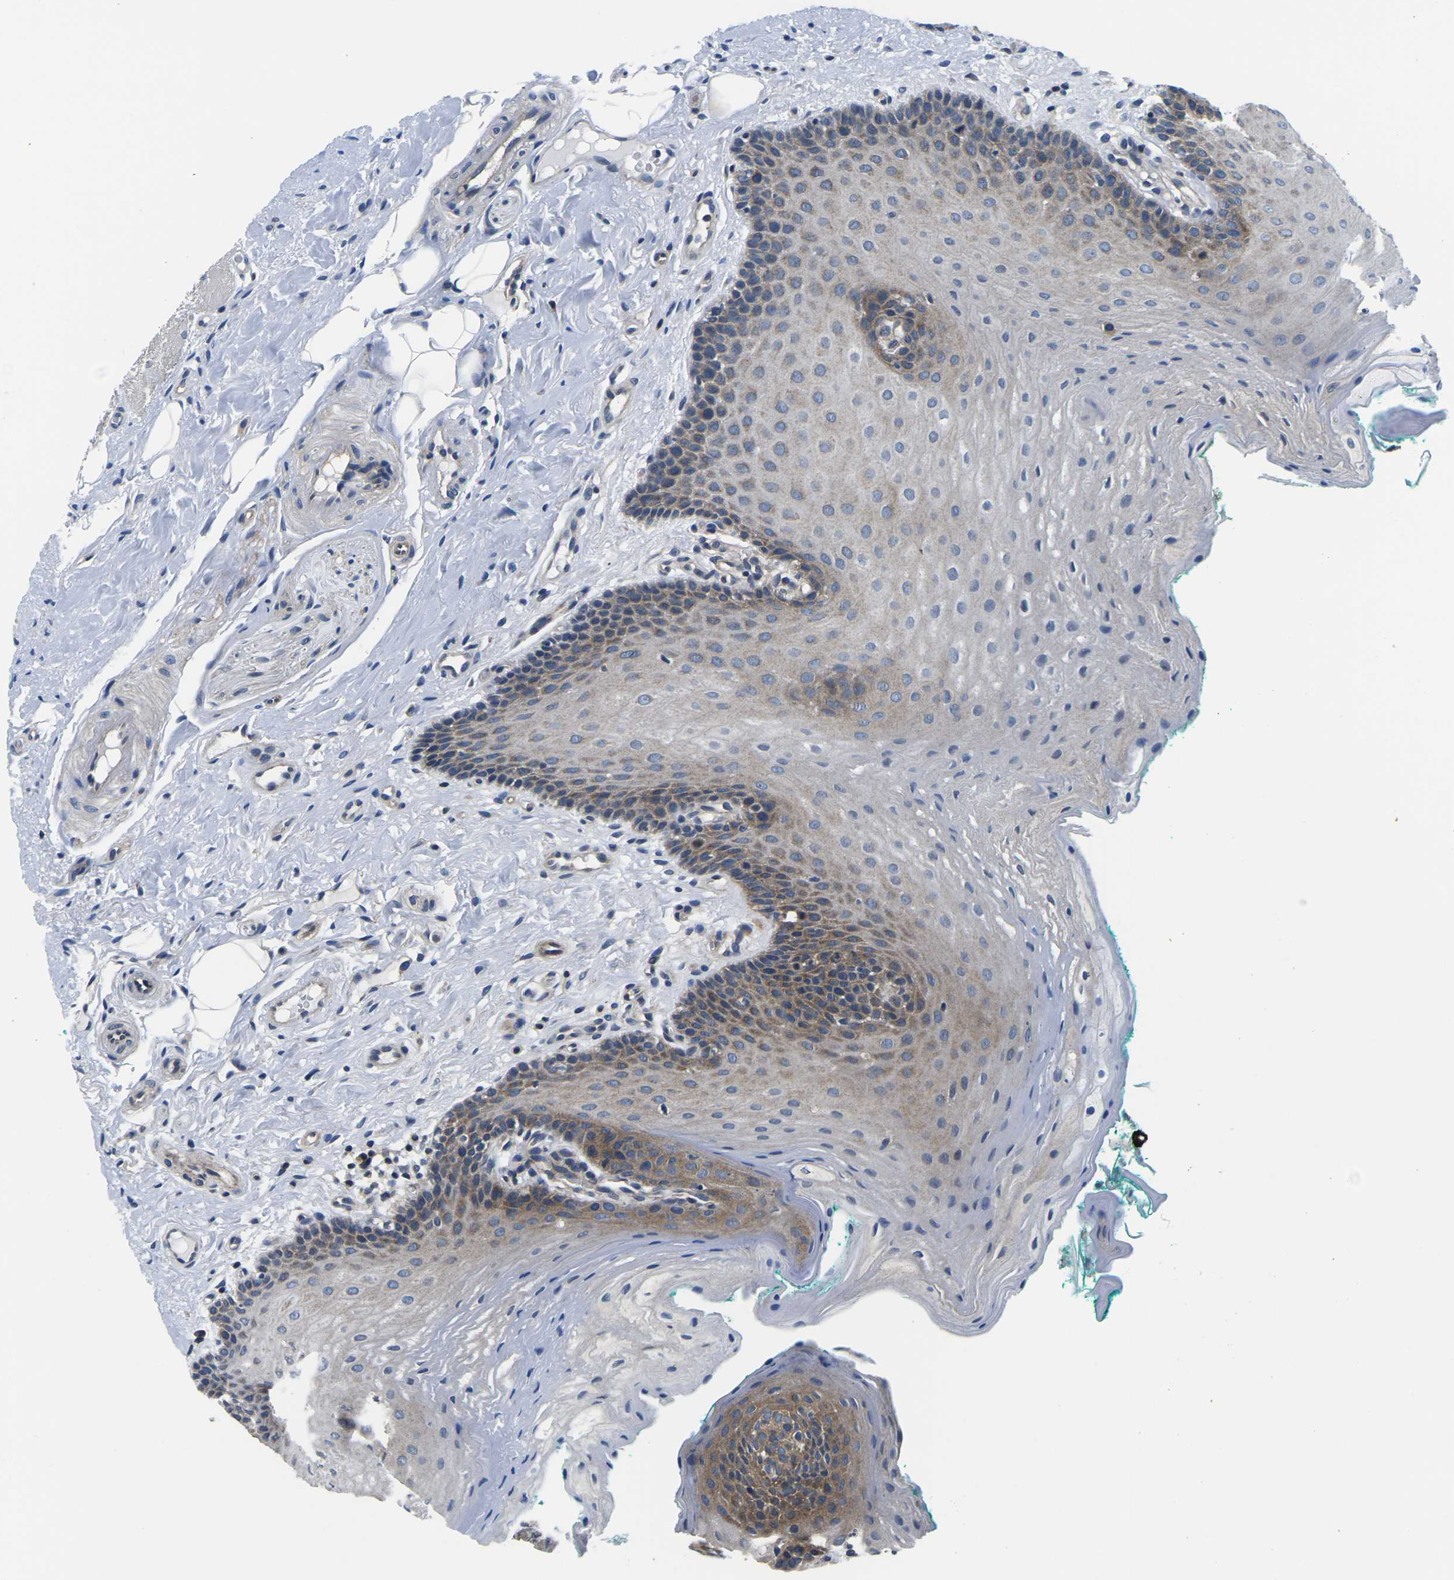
{"staining": {"intensity": "moderate", "quantity": "25%-75%", "location": "cytoplasmic/membranous"}, "tissue": "oral mucosa", "cell_type": "Squamous epithelial cells", "image_type": "normal", "snomed": [{"axis": "morphology", "description": "Normal tissue, NOS"}, {"axis": "topography", "description": "Oral tissue"}], "caption": "Immunohistochemical staining of unremarkable oral mucosa reveals medium levels of moderate cytoplasmic/membranous expression in about 25%-75% of squamous epithelial cells. The staining was performed using DAB (3,3'-diaminobenzidine), with brown indicating positive protein expression. Nuclei are stained blue with hematoxylin.", "gene": "GSK3B", "patient": {"sex": "male", "age": 58}}